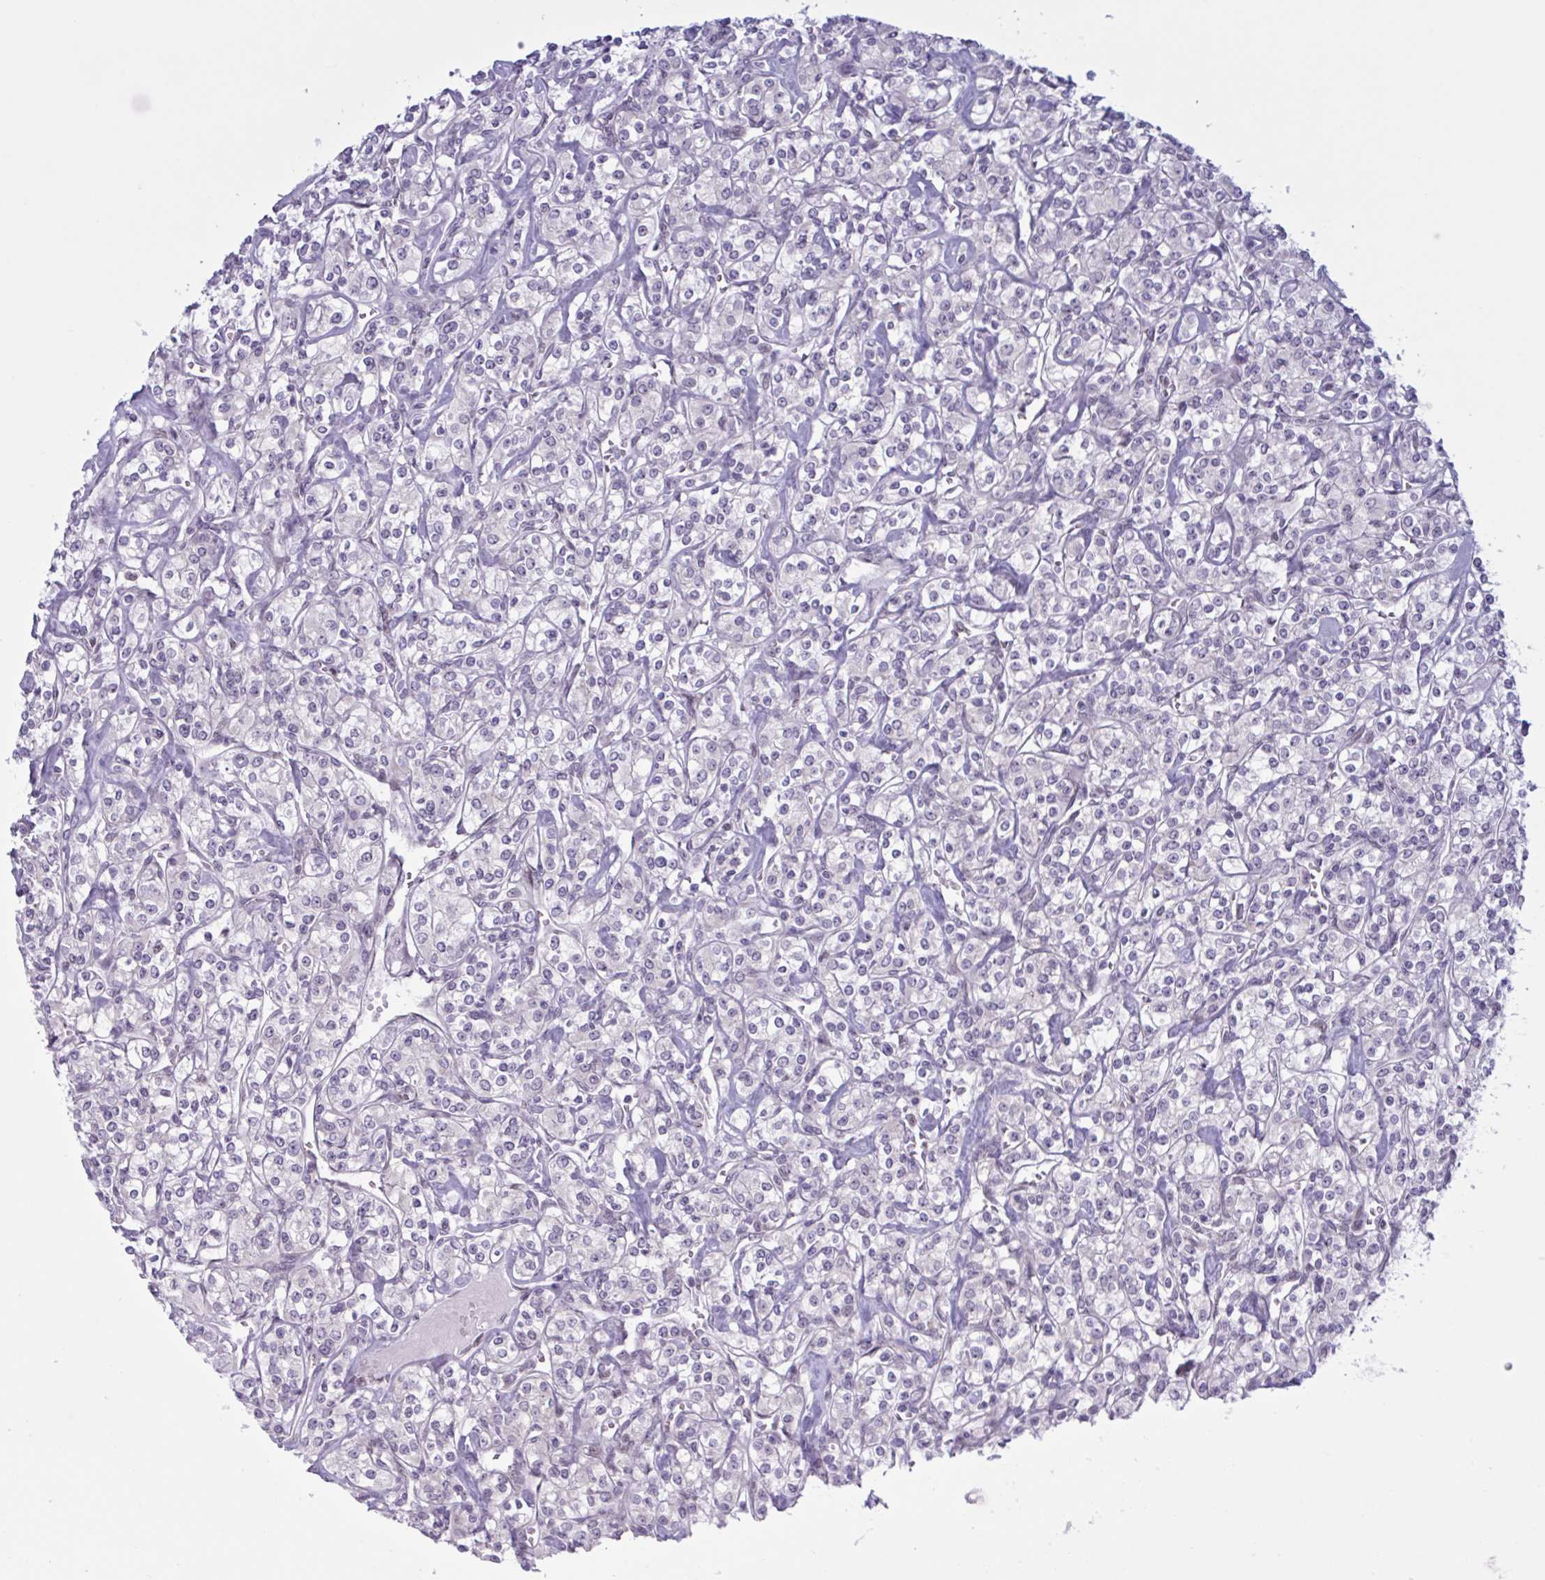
{"staining": {"intensity": "negative", "quantity": "none", "location": "none"}, "tissue": "renal cancer", "cell_type": "Tumor cells", "image_type": "cancer", "snomed": [{"axis": "morphology", "description": "Adenocarcinoma, NOS"}, {"axis": "topography", "description": "Kidney"}], "caption": "Immunohistochemistry of renal adenocarcinoma reveals no positivity in tumor cells. (DAB IHC visualized using brightfield microscopy, high magnification).", "gene": "PRMT6", "patient": {"sex": "male", "age": 77}}